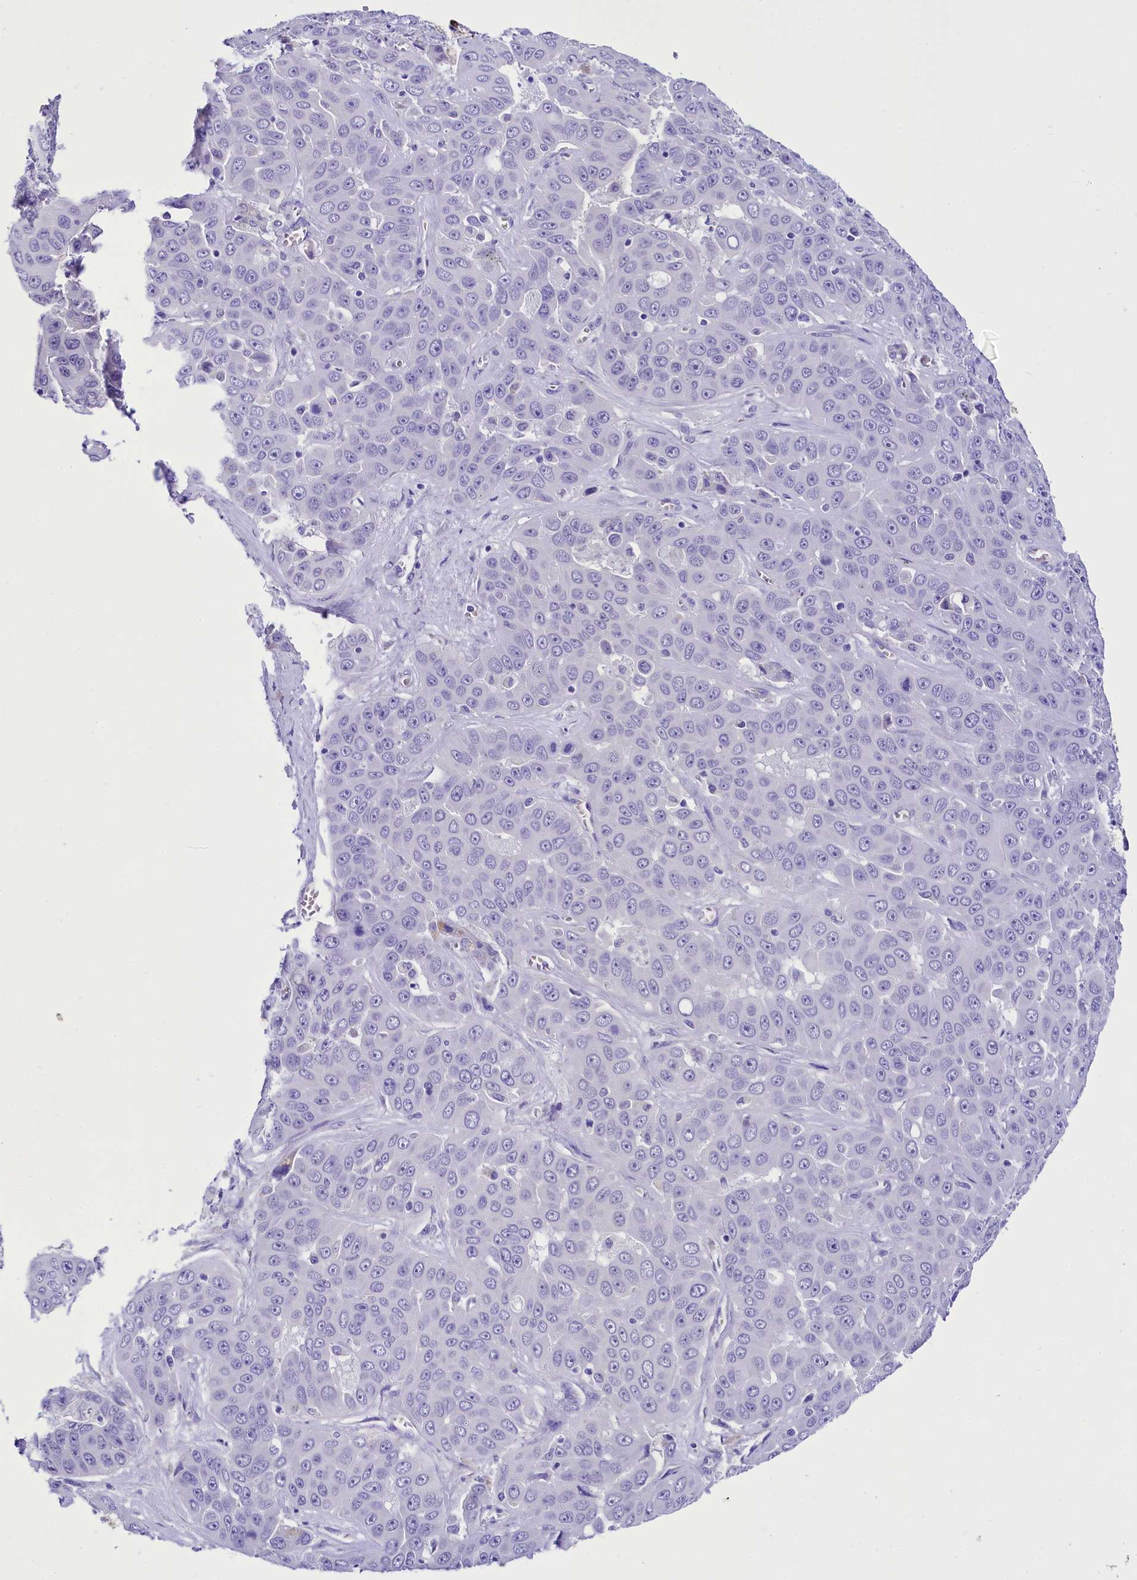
{"staining": {"intensity": "negative", "quantity": "none", "location": "none"}, "tissue": "liver cancer", "cell_type": "Tumor cells", "image_type": "cancer", "snomed": [{"axis": "morphology", "description": "Cholangiocarcinoma"}, {"axis": "topography", "description": "Liver"}], "caption": "This histopathology image is of liver cancer (cholangiocarcinoma) stained with immunohistochemistry to label a protein in brown with the nuclei are counter-stained blue. There is no expression in tumor cells. (Brightfield microscopy of DAB (3,3'-diaminobenzidine) immunohistochemistry (IHC) at high magnification).", "gene": "TTC36", "patient": {"sex": "female", "age": 52}}